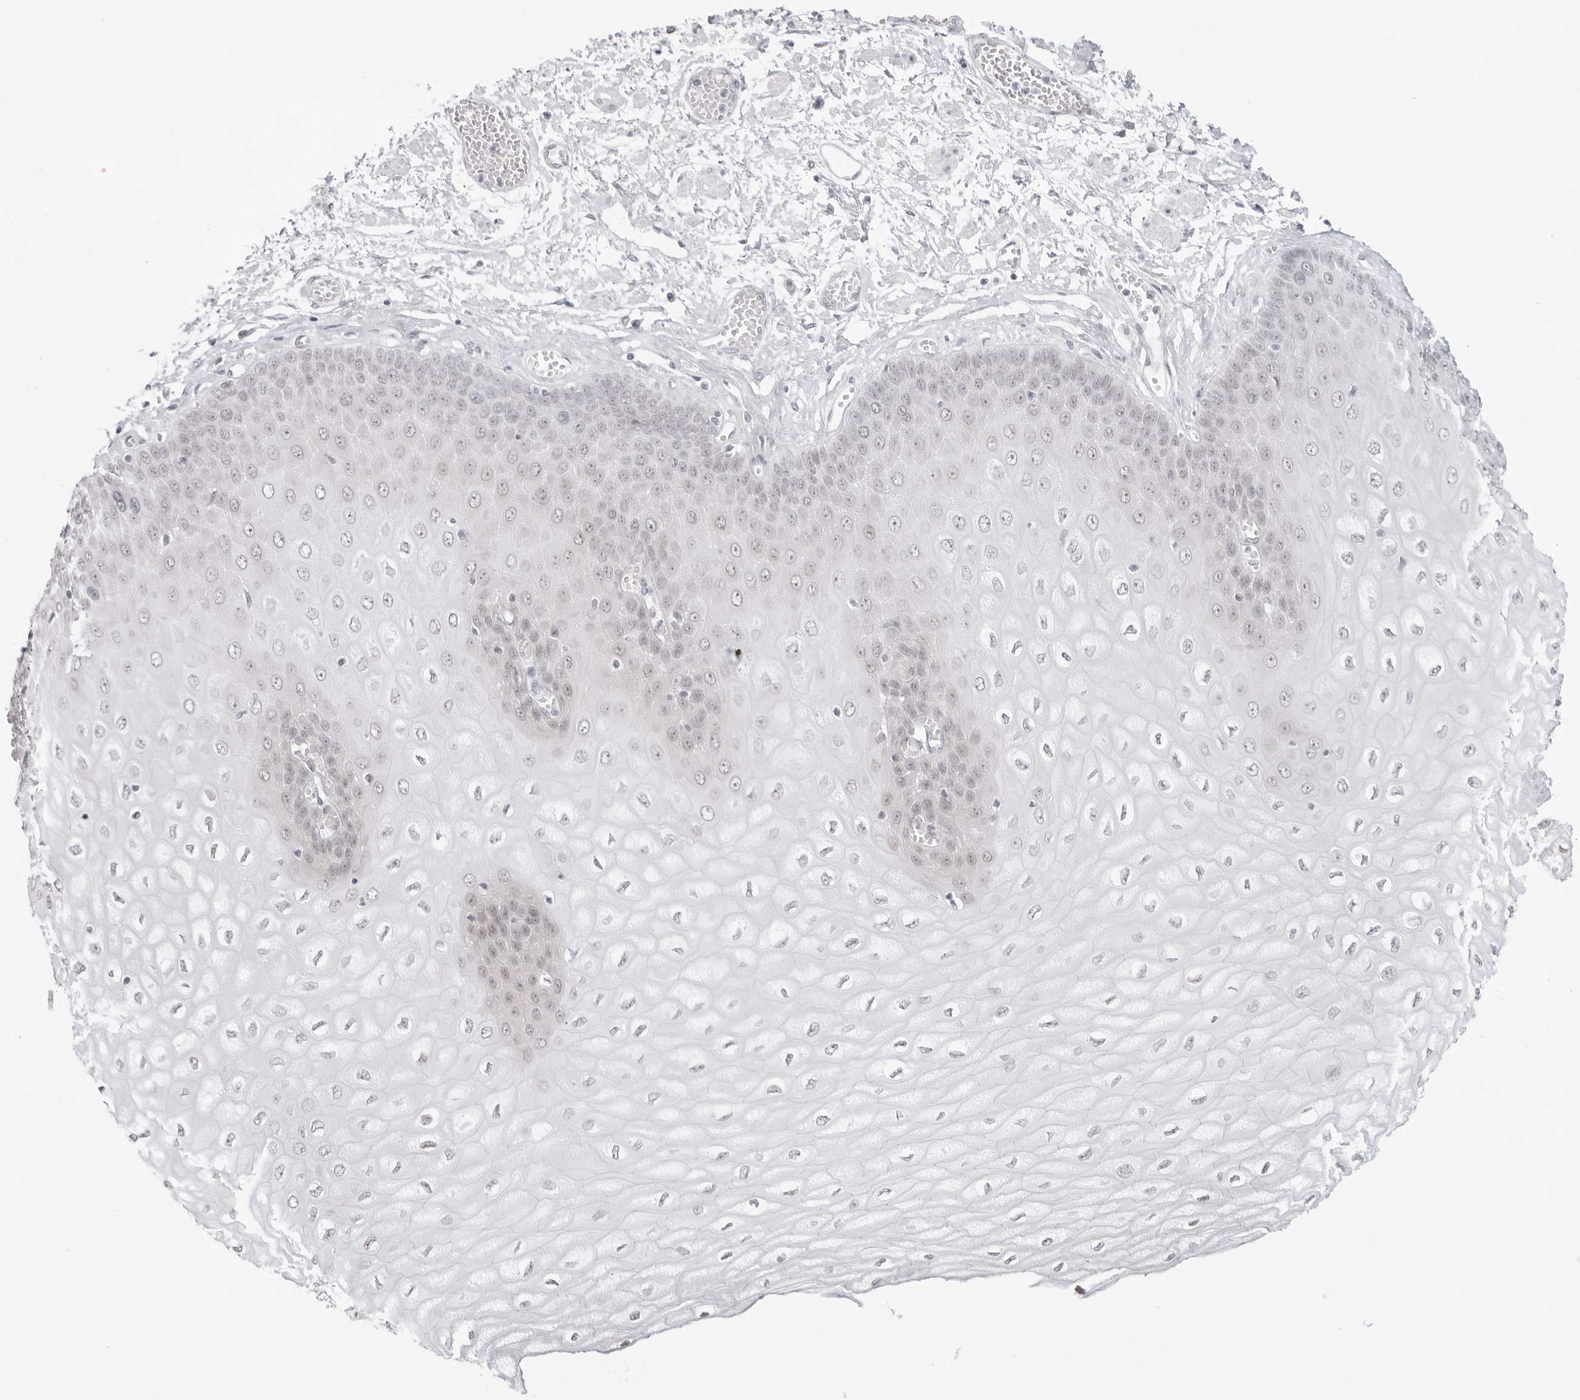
{"staining": {"intensity": "moderate", "quantity": "25%-75%", "location": "nuclear"}, "tissue": "esophagus", "cell_type": "Squamous epithelial cells", "image_type": "normal", "snomed": [{"axis": "morphology", "description": "Normal tissue, NOS"}, {"axis": "topography", "description": "Esophagus"}], "caption": "A brown stain highlights moderate nuclear staining of a protein in squamous epithelial cells of benign esophagus.", "gene": "MED18", "patient": {"sex": "male", "age": 60}}